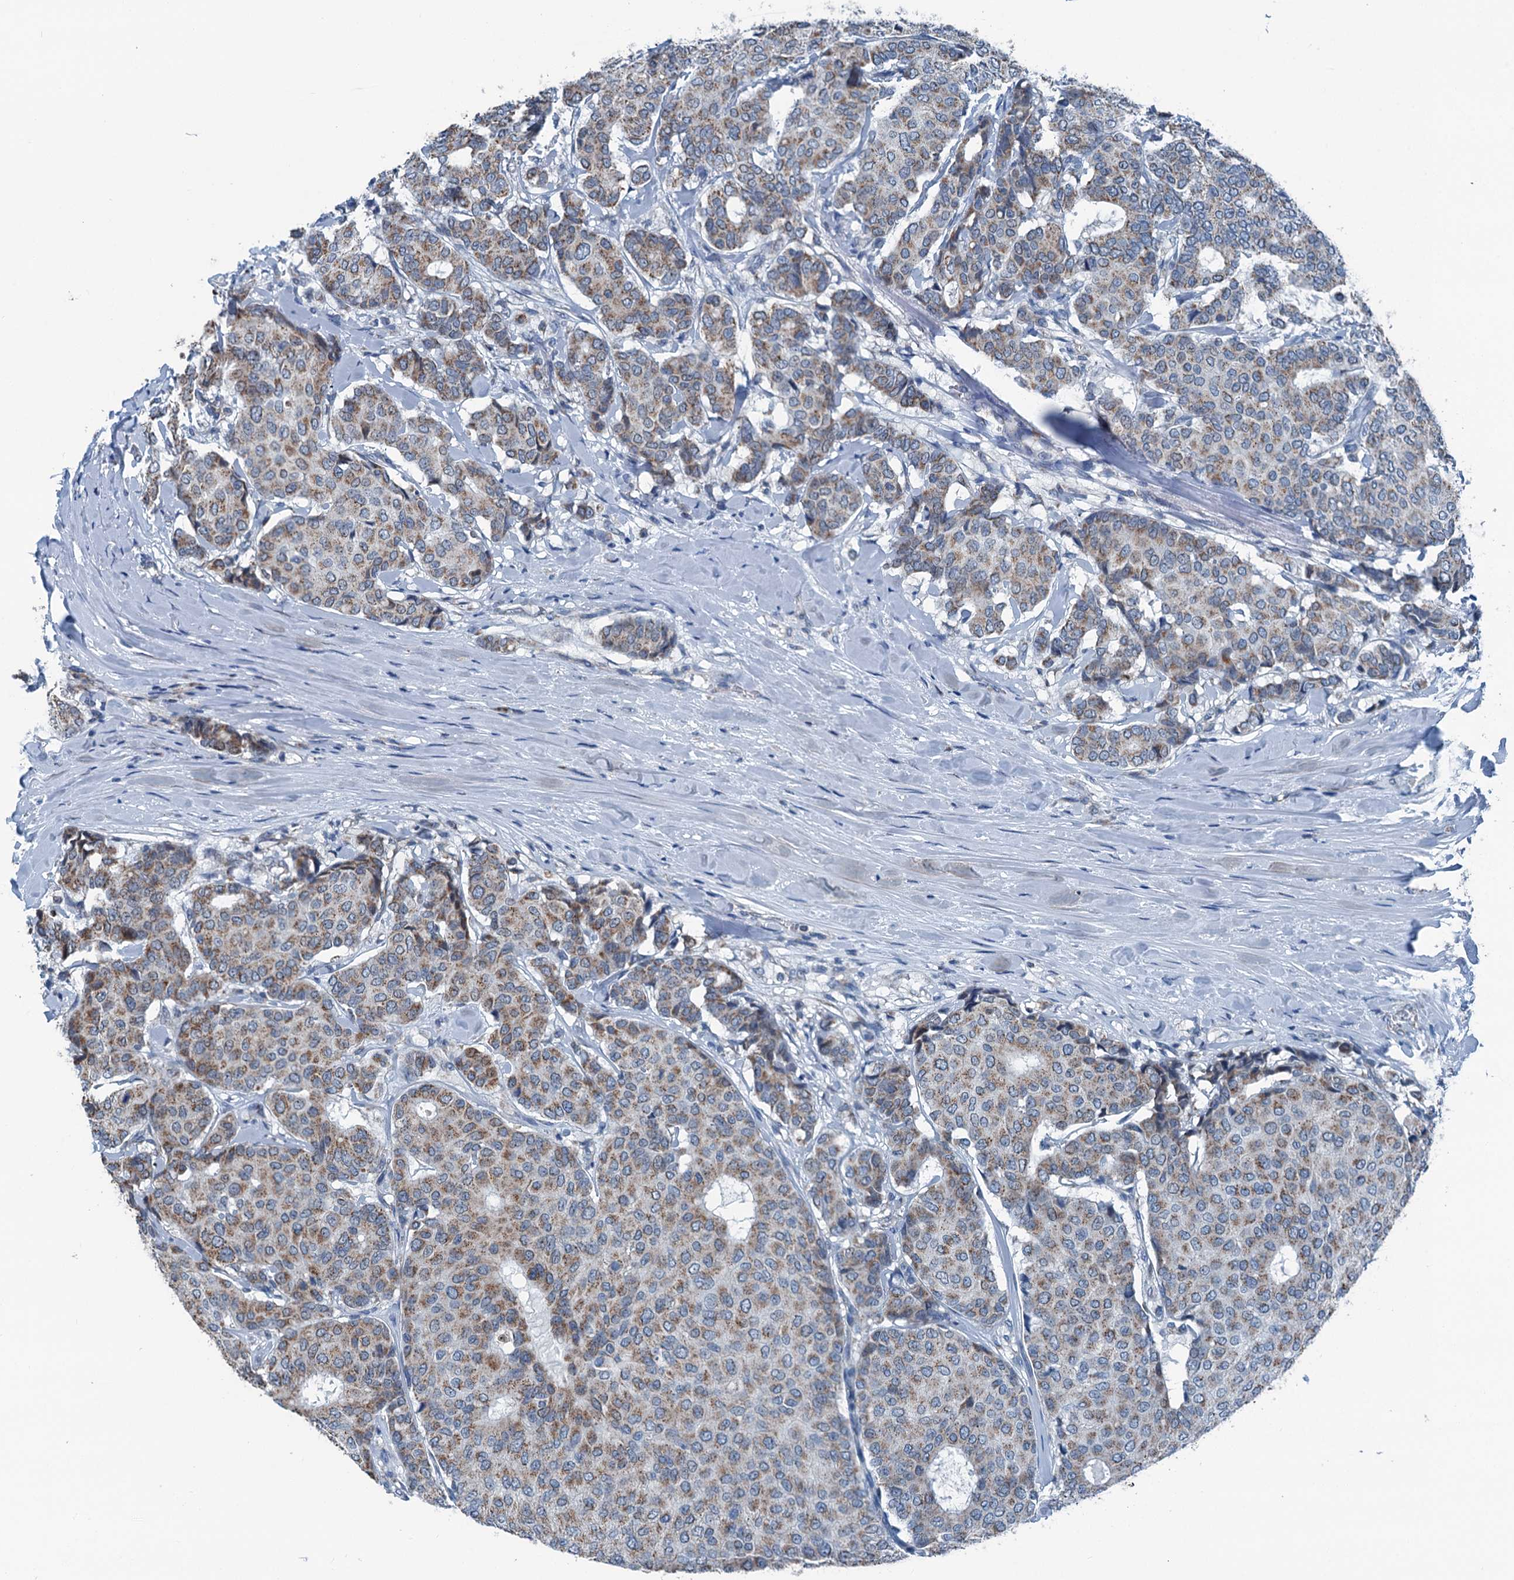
{"staining": {"intensity": "moderate", "quantity": ">75%", "location": "cytoplasmic/membranous"}, "tissue": "breast cancer", "cell_type": "Tumor cells", "image_type": "cancer", "snomed": [{"axis": "morphology", "description": "Duct carcinoma"}, {"axis": "topography", "description": "Breast"}], "caption": "Invasive ductal carcinoma (breast) stained with IHC exhibits moderate cytoplasmic/membranous positivity in approximately >75% of tumor cells.", "gene": "TRPT1", "patient": {"sex": "female", "age": 75}}